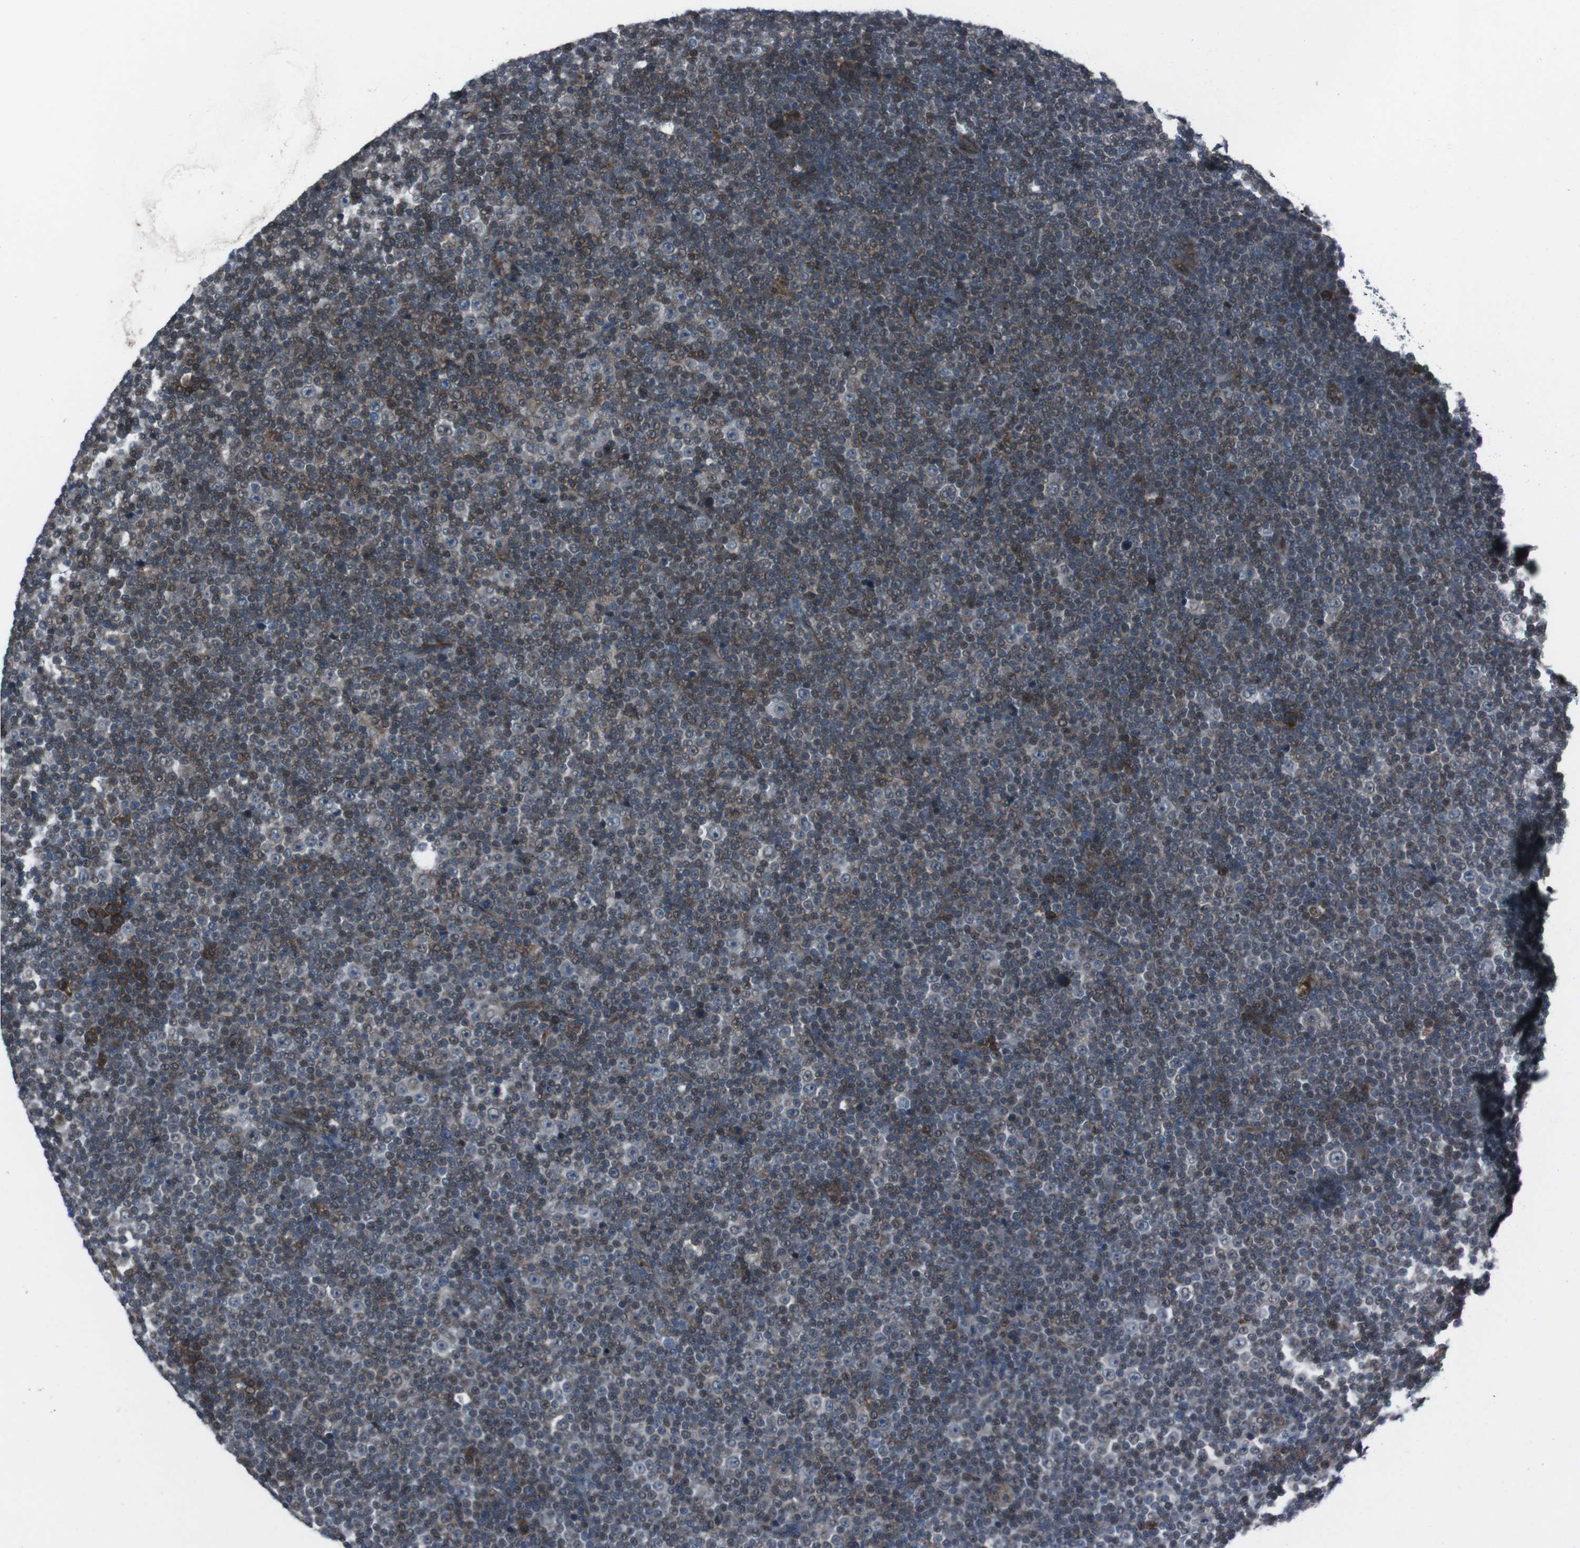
{"staining": {"intensity": "moderate", "quantity": "<25%", "location": "cytoplasmic/membranous,nuclear"}, "tissue": "lymphoma", "cell_type": "Tumor cells", "image_type": "cancer", "snomed": [{"axis": "morphology", "description": "Malignant lymphoma, non-Hodgkin's type, Low grade"}, {"axis": "topography", "description": "Lymph node"}], "caption": "A histopathology image of human malignant lymphoma, non-Hodgkin's type (low-grade) stained for a protein exhibits moderate cytoplasmic/membranous and nuclear brown staining in tumor cells.", "gene": "SS18L1", "patient": {"sex": "female", "age": 67}}